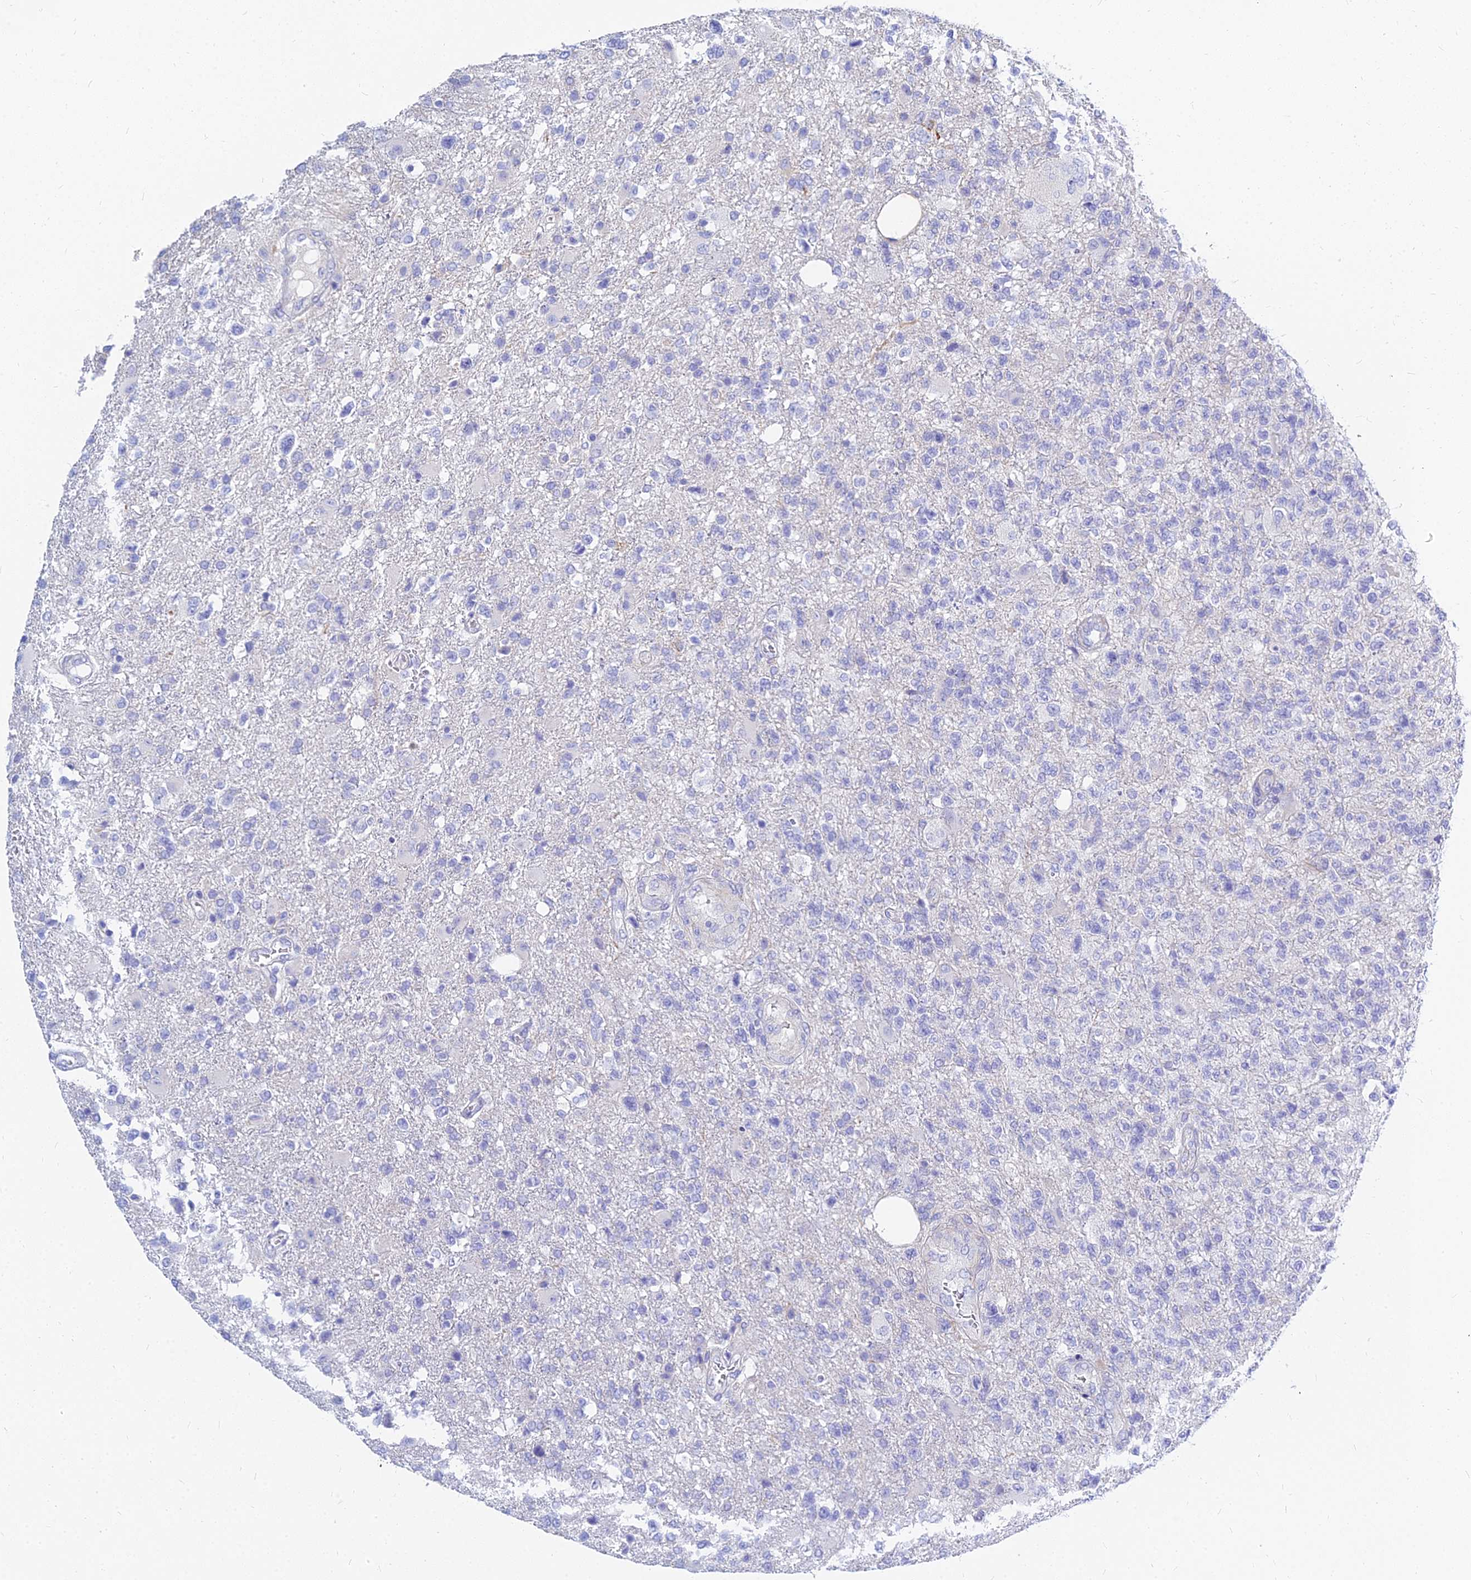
{"staining": {"intensity": "negative", "quantity": "none", "location": "none"}, "tissue": "glioma", "cell_type": "Tumor cells", "image_type": "cancer", "snomed": [{"axis": "morphology", "description": "Glioma, malignant, High grade"}, {"axis": "topography", "description": "Brain"}], "caption": "A histopathology image of glioma stained for a protein demonstrates no brown staining in tumor cells. (DAB (3,3'-diaminobenzidine) immunohistochemistry (IHC) visualized using brightfield microscopy, high magnification).", "gene": "ZNF552", "patient": {"sex": "male", "age": 56}}